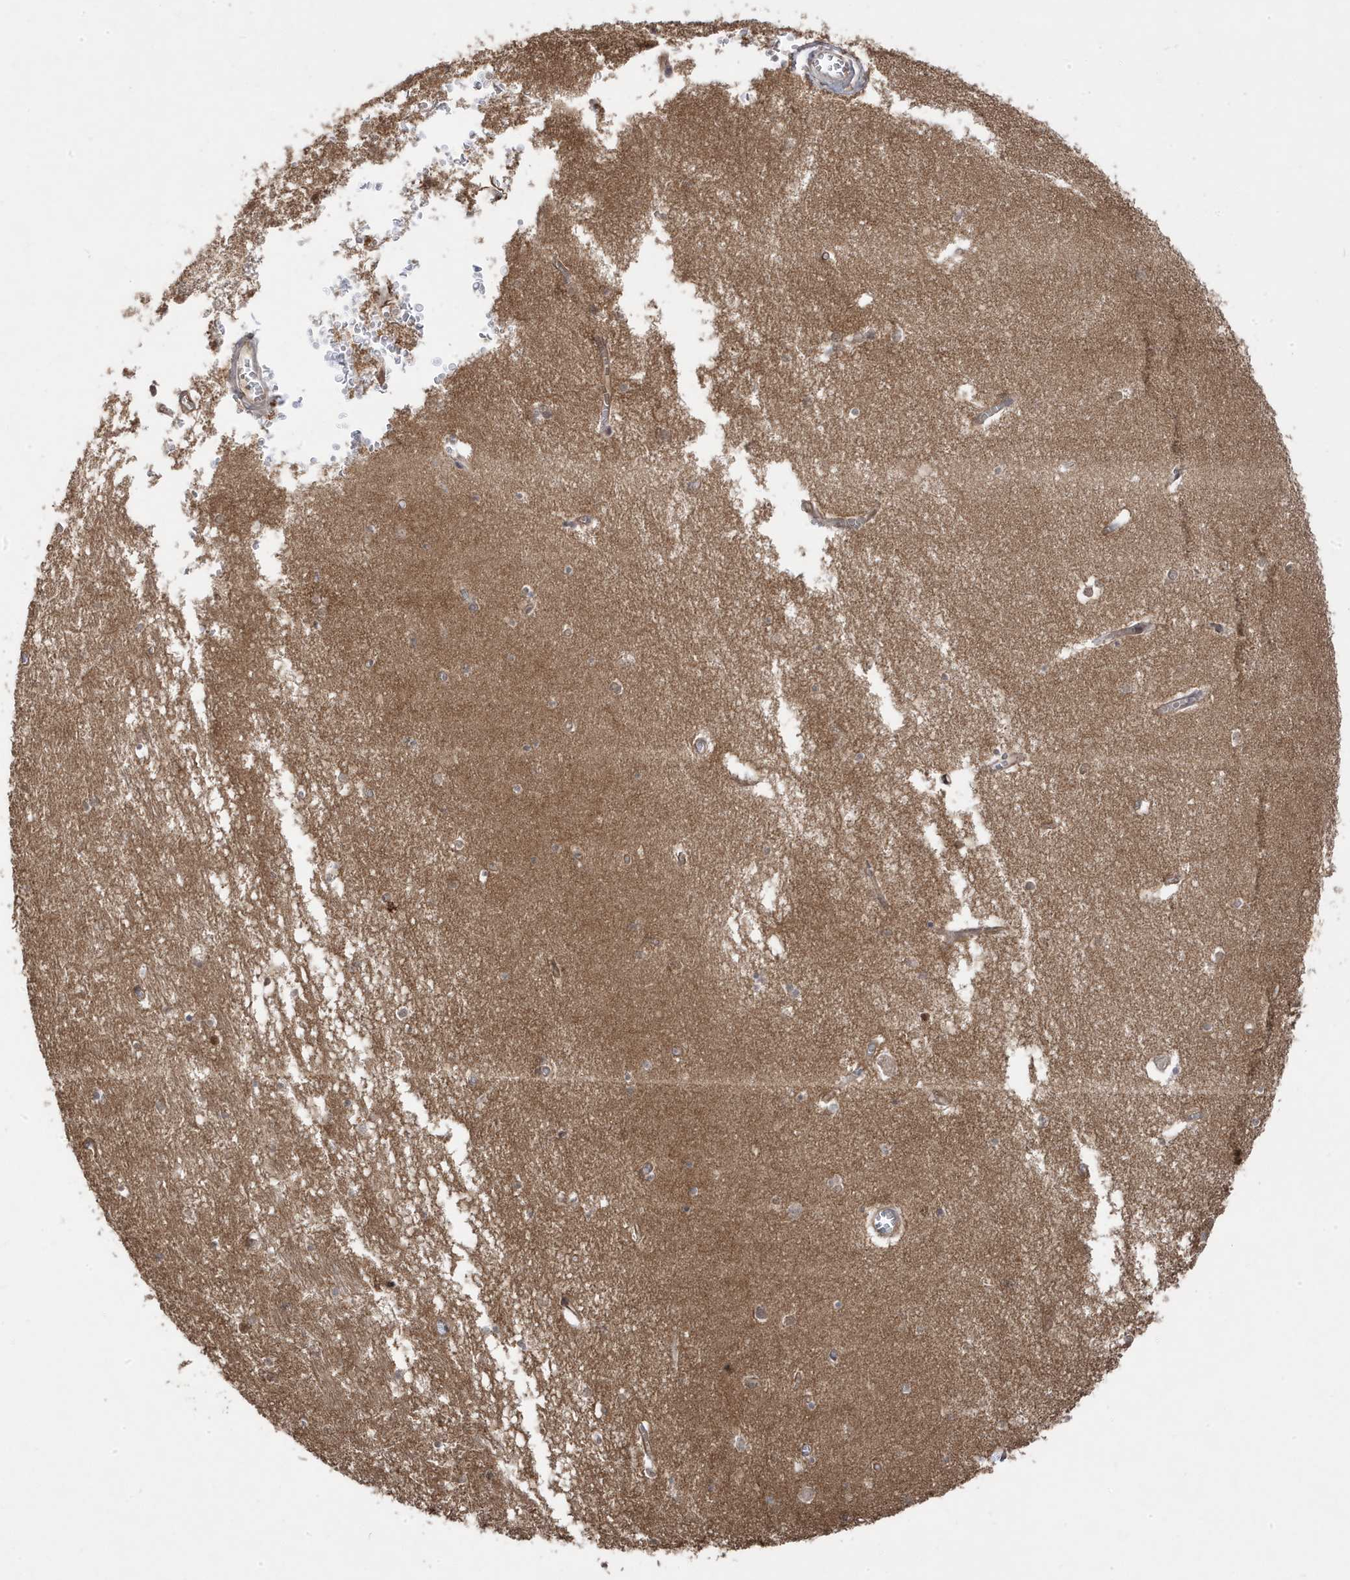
{"staining": {"intensity": "moderate", "quantity": "<25%", "location": "cytoplasmic/membranous"}, "tissue": "hippocampus", "cell_type": "Glial cells", "image_type": "normal", "snomed": [{"axis": "morphology", "description": "Normal tissue, NOS"}, {"axis": "topography", "description": "Hippocampus"}], "caption": "Moderate cytoplasmic/membranous positivity is seen in about <25% of glial cells in unremarkable hippocampus.", "gene": "DNAJC12", "patient": {"sex": "male", "age": 70}}